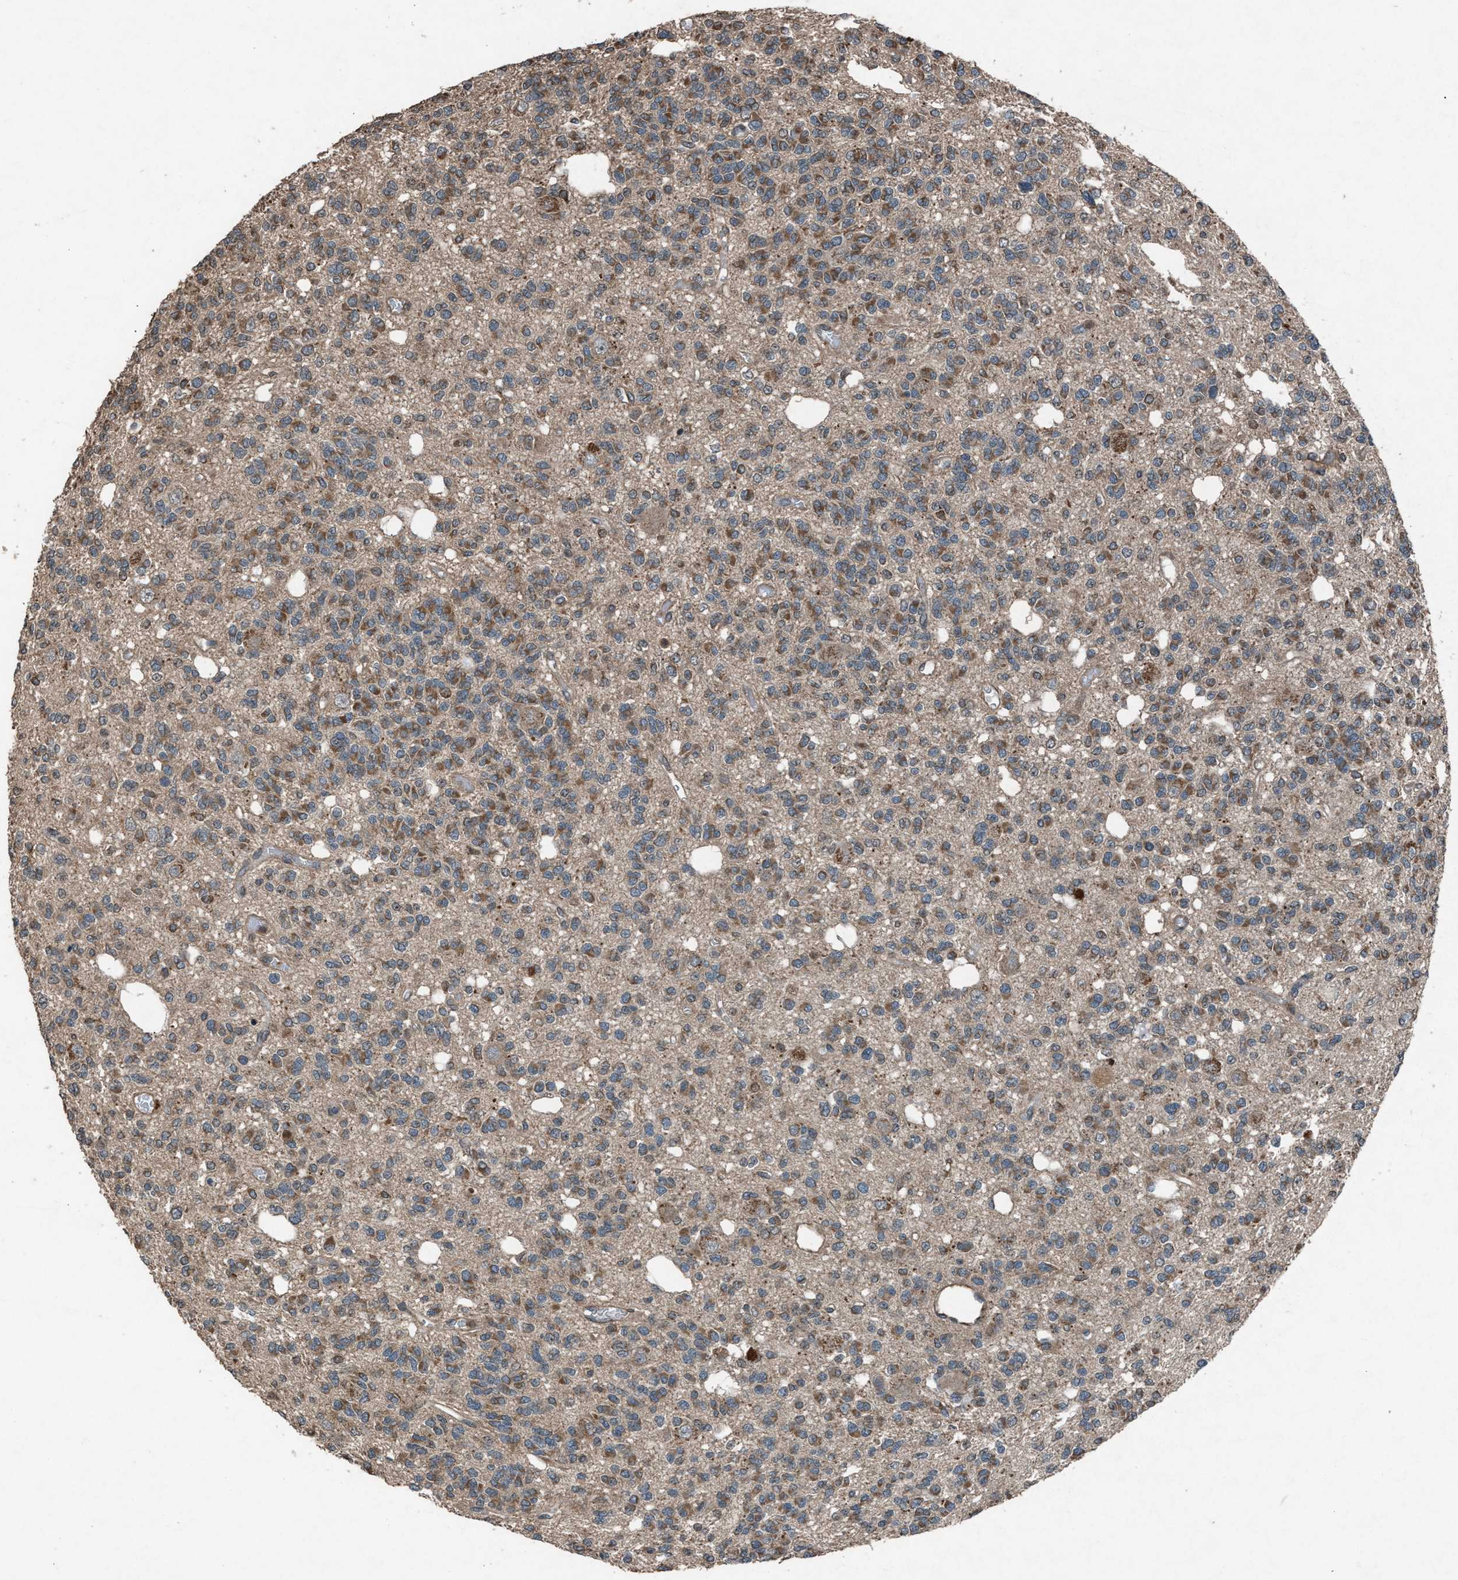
{"staining": {"intensity": "weak", "quantity": "25%-75%", "location": "cytoplasmic/membranous"}, "tissue": "glioma", "cell_type": "Tumor cells", "image_type": "cancer", "snomed": [{"axis": "morphology", "description": "Glioma, malignant, Low grade"}, {"axis": "topography", "description": "Brain"}], "caption": "The immunohistochemical stain highlights weak cytoplasmic/membranous expression in tumor cells of glioma tissue.", "gene": "CALR", "patient": {"sex": "male", "age": 38}}